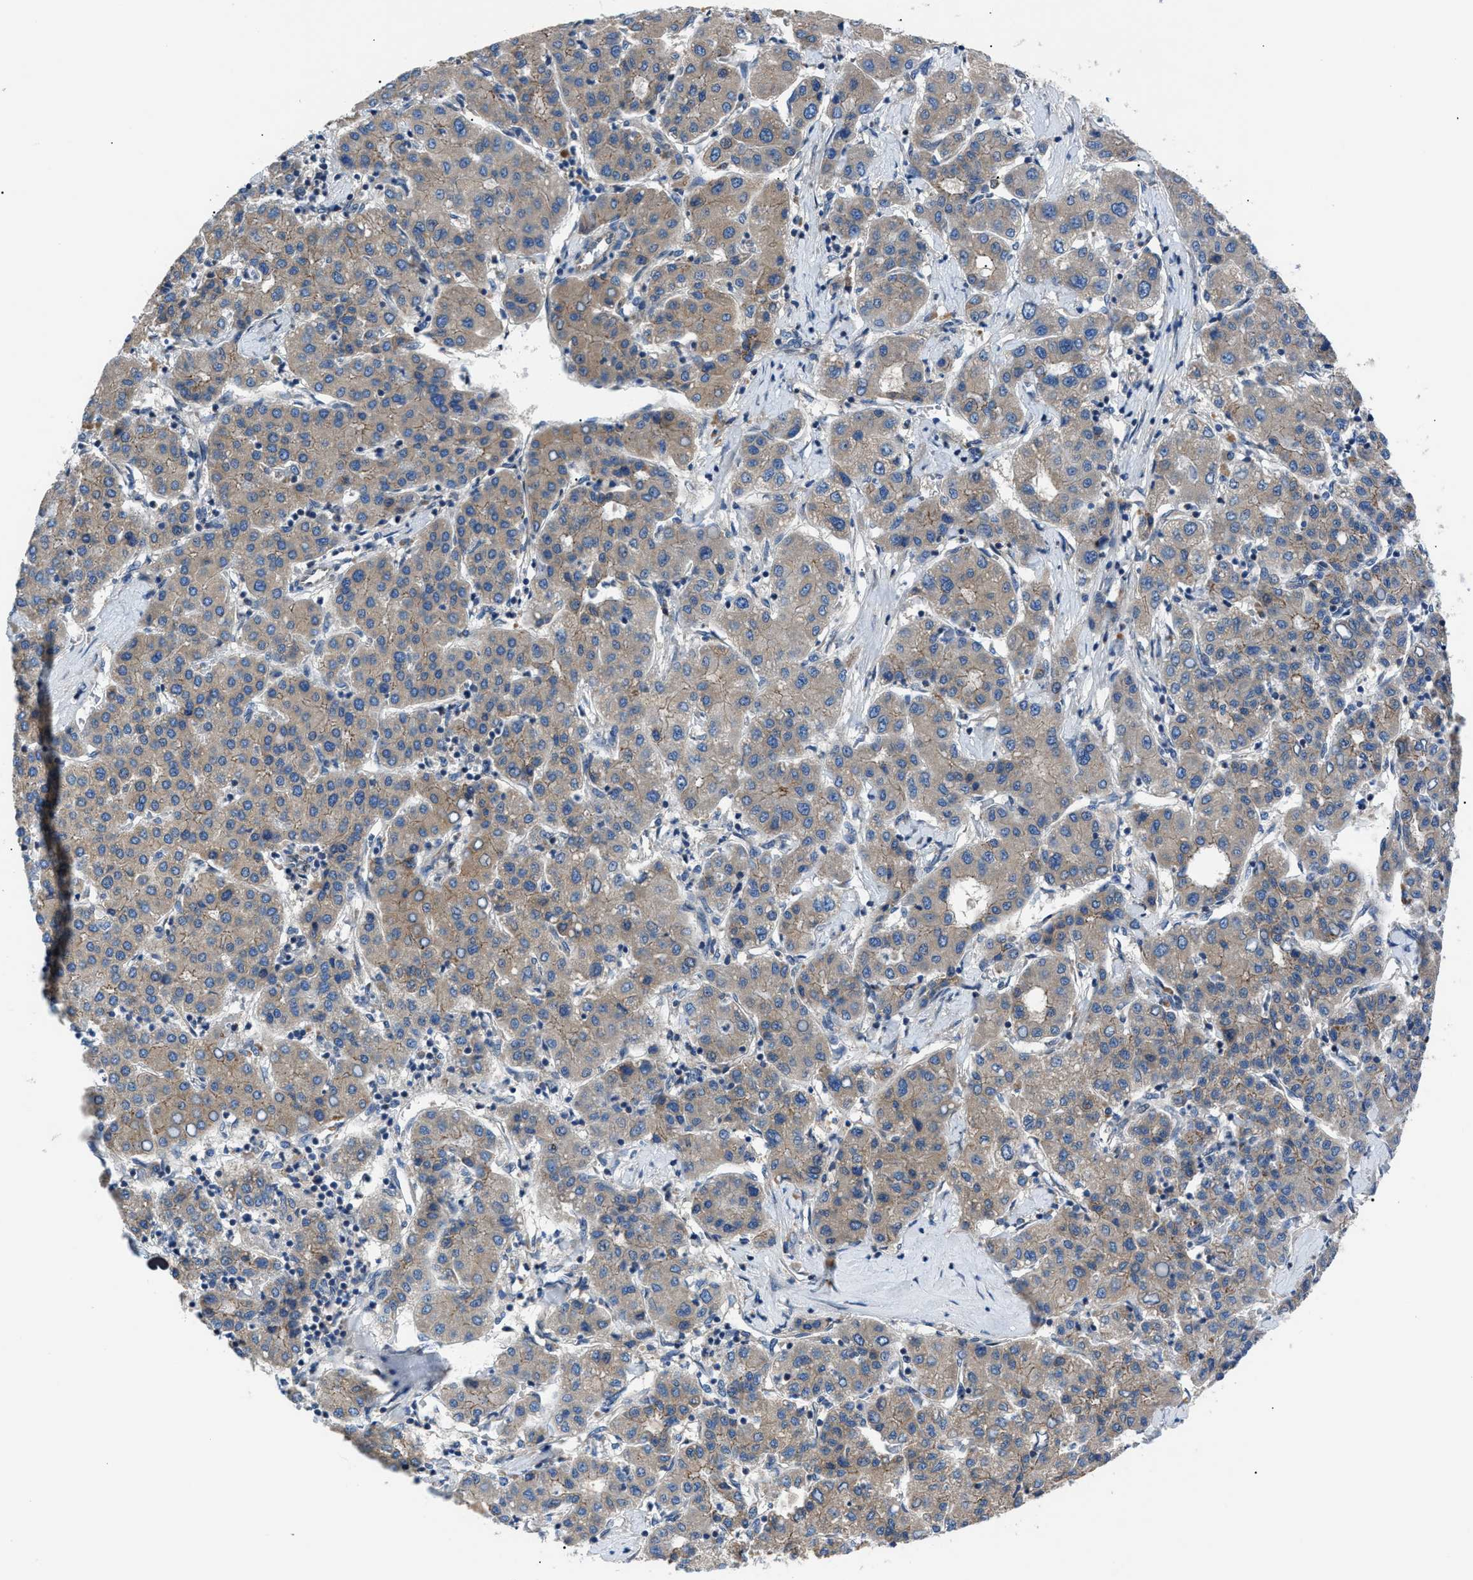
{"staining": {"intensity": "moderate", "quantity": ">75%", "location": "cytoplasmic/membranous"}, "tissue": "liver cancer", "cell_type": "Tumor cells", "image_type": "cancer", "snomed": [{"axis": "morphology", "description": "Carcinoma, Hepatocellular, NOS"}, {"axis": "topography", "description": "Liver"}], "caption": "Immunohistochemical staining of human liver hepatocellular carcinoma displays medium levels of moderate cytoplasmic/membranous protein positivity in about >75% of tumor cells.", "gene": "ZDHHC24", "patient": {"sex": "male", "age": 65}}